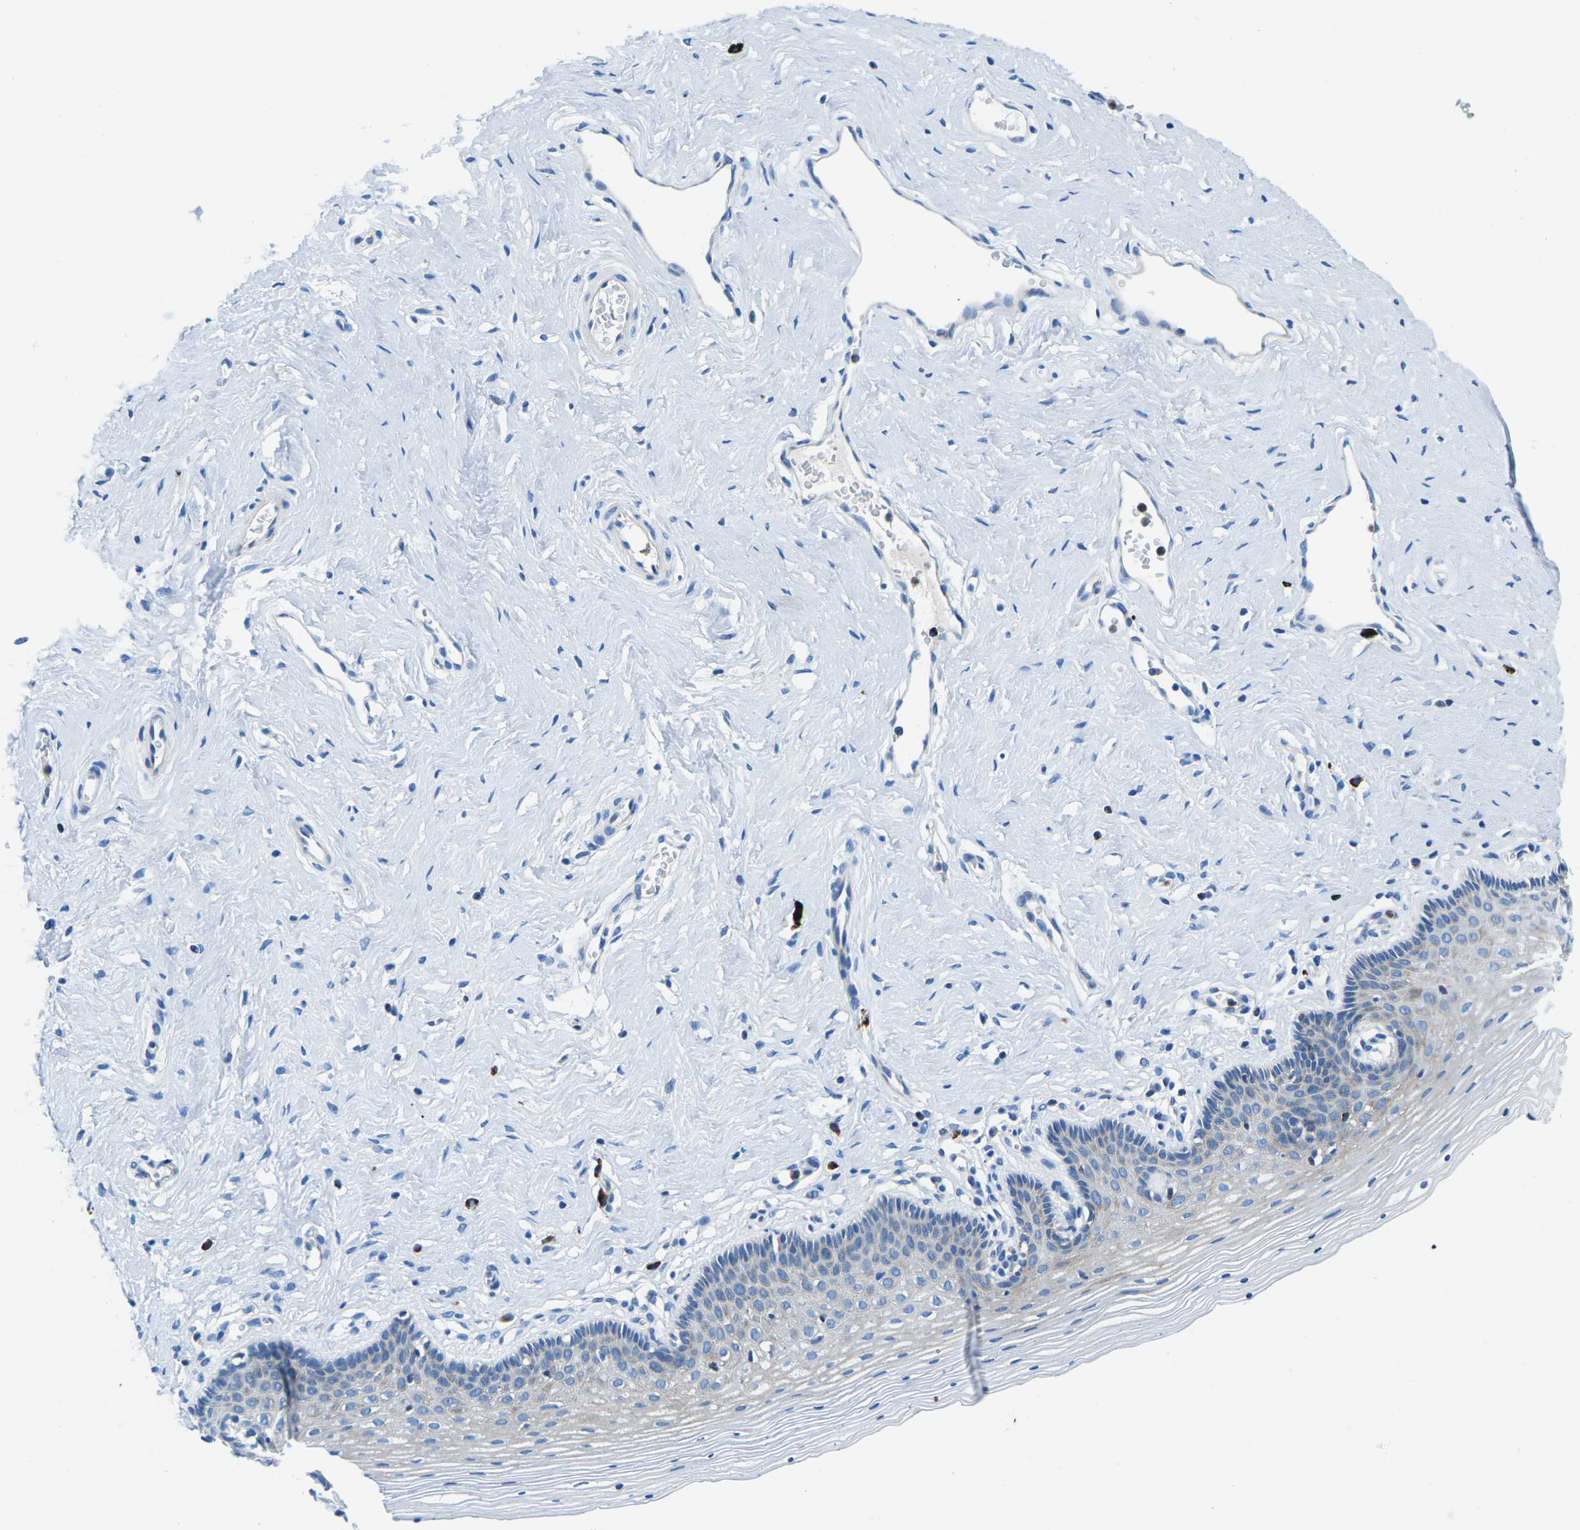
{"staining": {"intensity": "negative", "quantity": "none", "location": "none"}, "tissue": "vagina", "cell_type": "Squamous epithelial cells", "image_type": "normal", "snomed": [{"axis": "morphology", "description": "Normal tissue, NOS"}, {"axis": "topography", "description": "Vagina"}], "caption": "The image reveals no staining of squamous epithelial cells in unremarkable vagina.", "gene": "MC4R", "patient": {"sex": "female", "age": 32}}